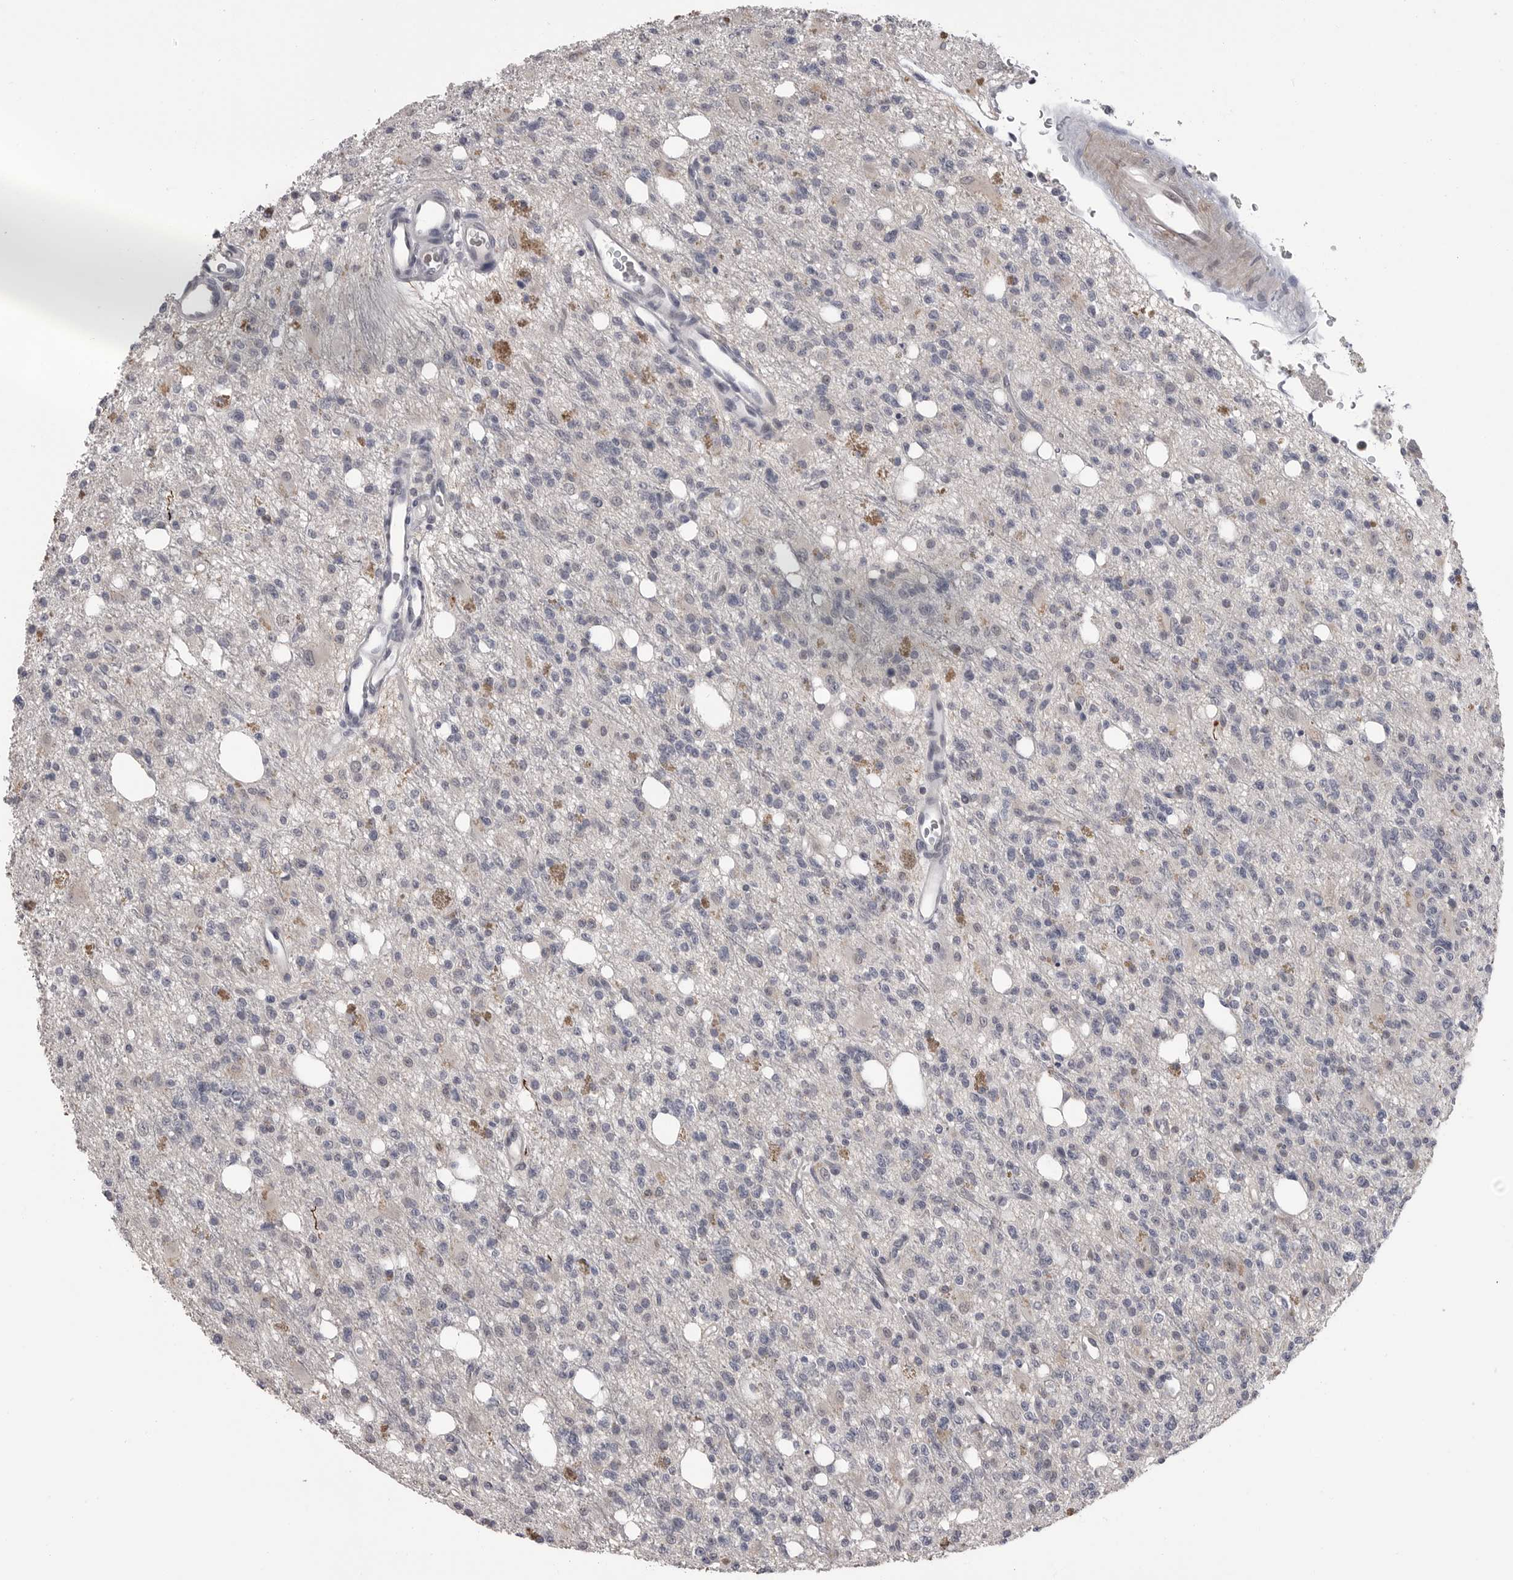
{"staining": {"intensity": "negative", "quantity": "none", "location": "none"}, "tissue": "glioma", "cell_type": "Tumor cells", "image_type": "cancer", "snomed": [{"axis": "morphology", "description": "Glioma, malignant, High grade"}, {"axis": "topography", "description": "Brain"}], "caption": "An IHC image of glioma is shown. There is no staining in tumor cells of glioma.", "gene": "PLEKHF1", "patient": {"sex": "female", "age": 62}}